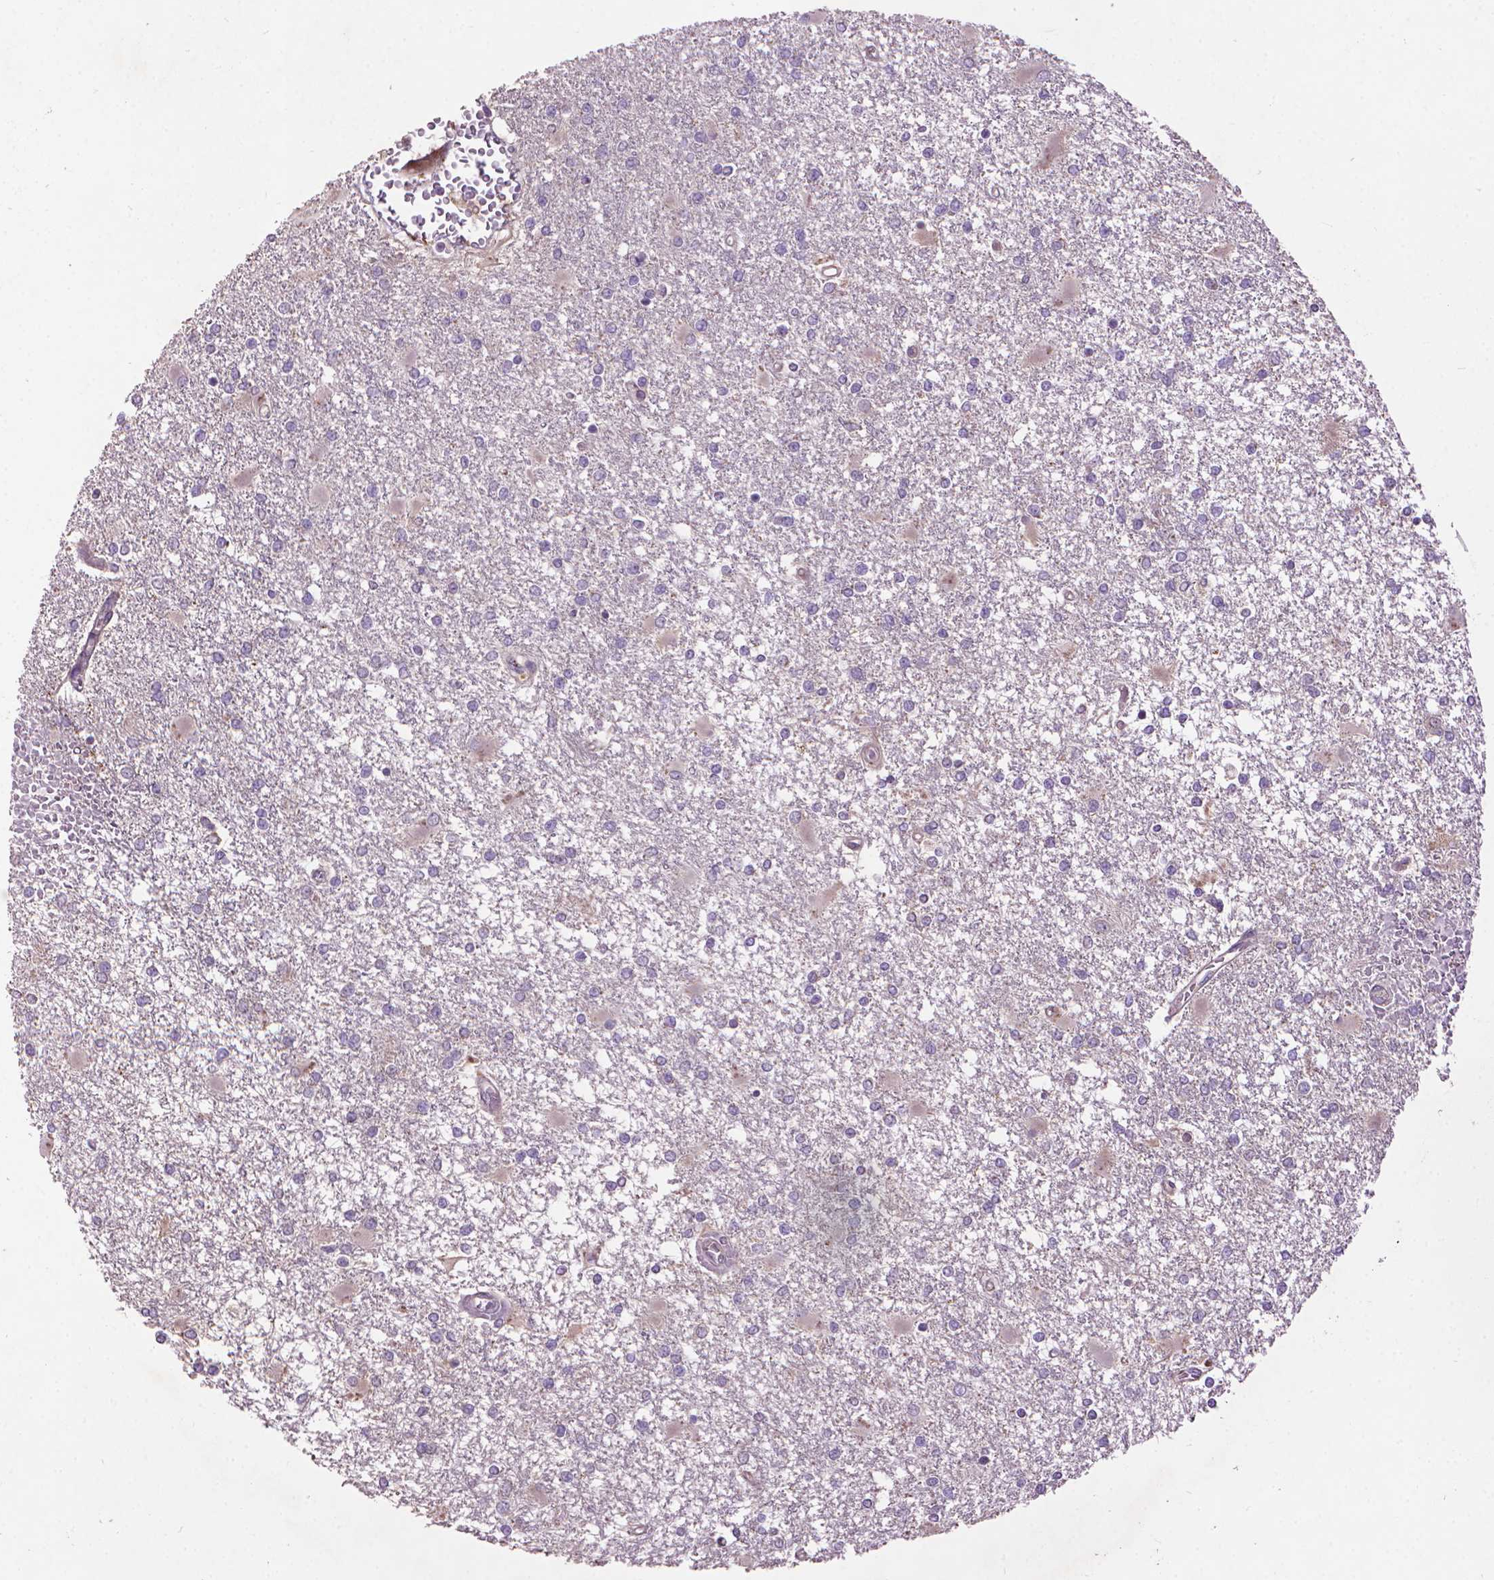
{"staining": {"intensity": "negative", "quantity": "none", "location": "none"}, "tissue": "glioma", "cell_type": "Tumor cells", "image_type": "cancer", "snomed": [{"axis": "morphology", "description": "Glioma, malignant, High grade"}, {"axis": "topography", "description": "Cerebral cortex"}], "caption": "There is no significant positivity in tumor cells of malignant glioma (high-grade).", "gene": "MYH14", "patient": {"sex": "male", "age": 79}}